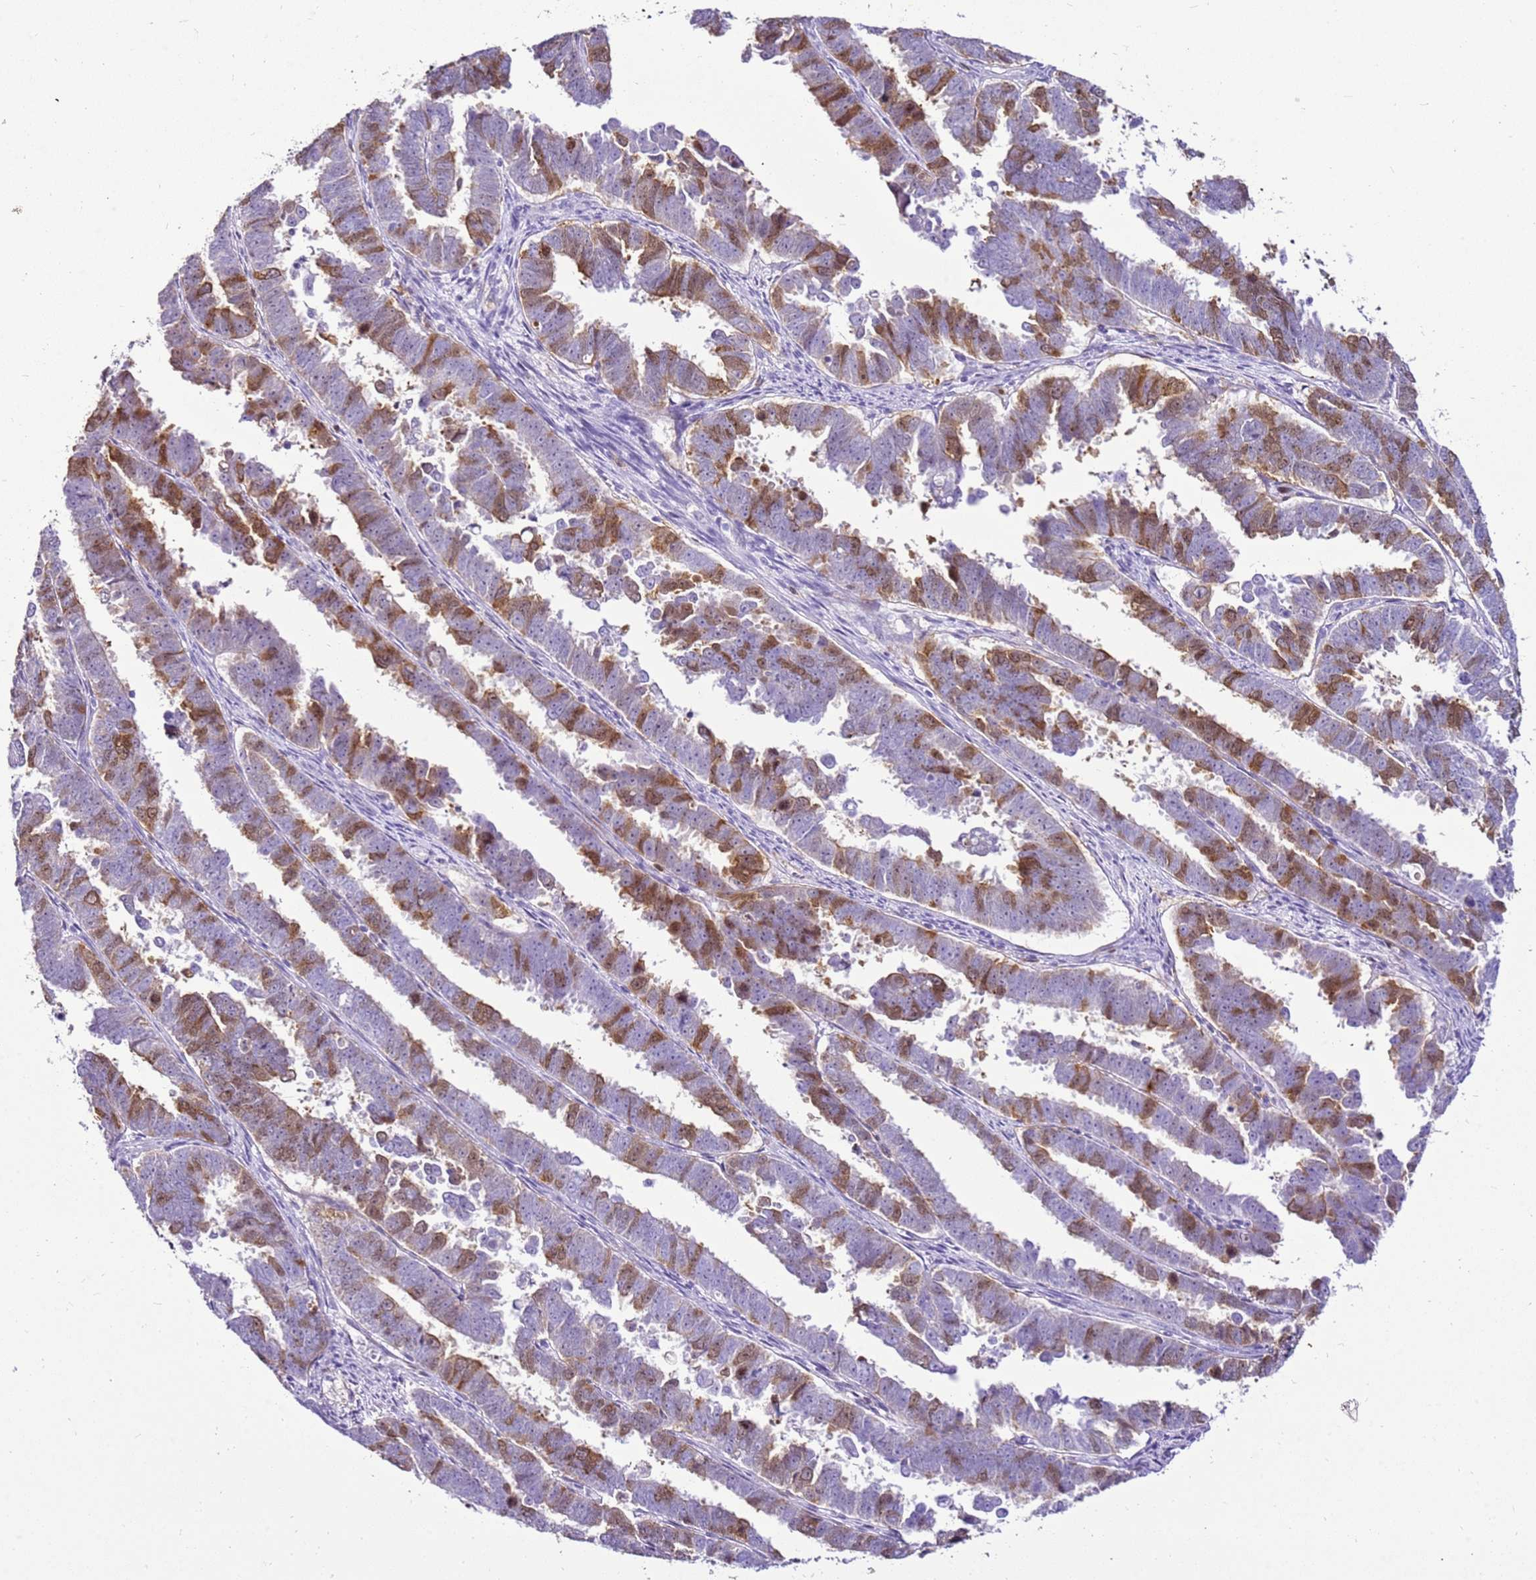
{"staining": {"intensity": "moderate", "quantity": "25%-75%", "location": "cytoplasmic/membranous"}, "tissue": "endometrial cancer", "cell_type": "Tumor cells", "image_type": "cancer", "snomed": [{"axis": "morphology", "description": "Adenocarcinoma, NOS"}, {"axis": "topography", "description": "Endometrium"}], "caption": "A brown stain labels moderate cytoplasmic/membranous staining of a protein in human endometrial adenocarcinoma tumor cells.", "gene": "SPC25", "patient": {"sex": "female", "age": 75}}